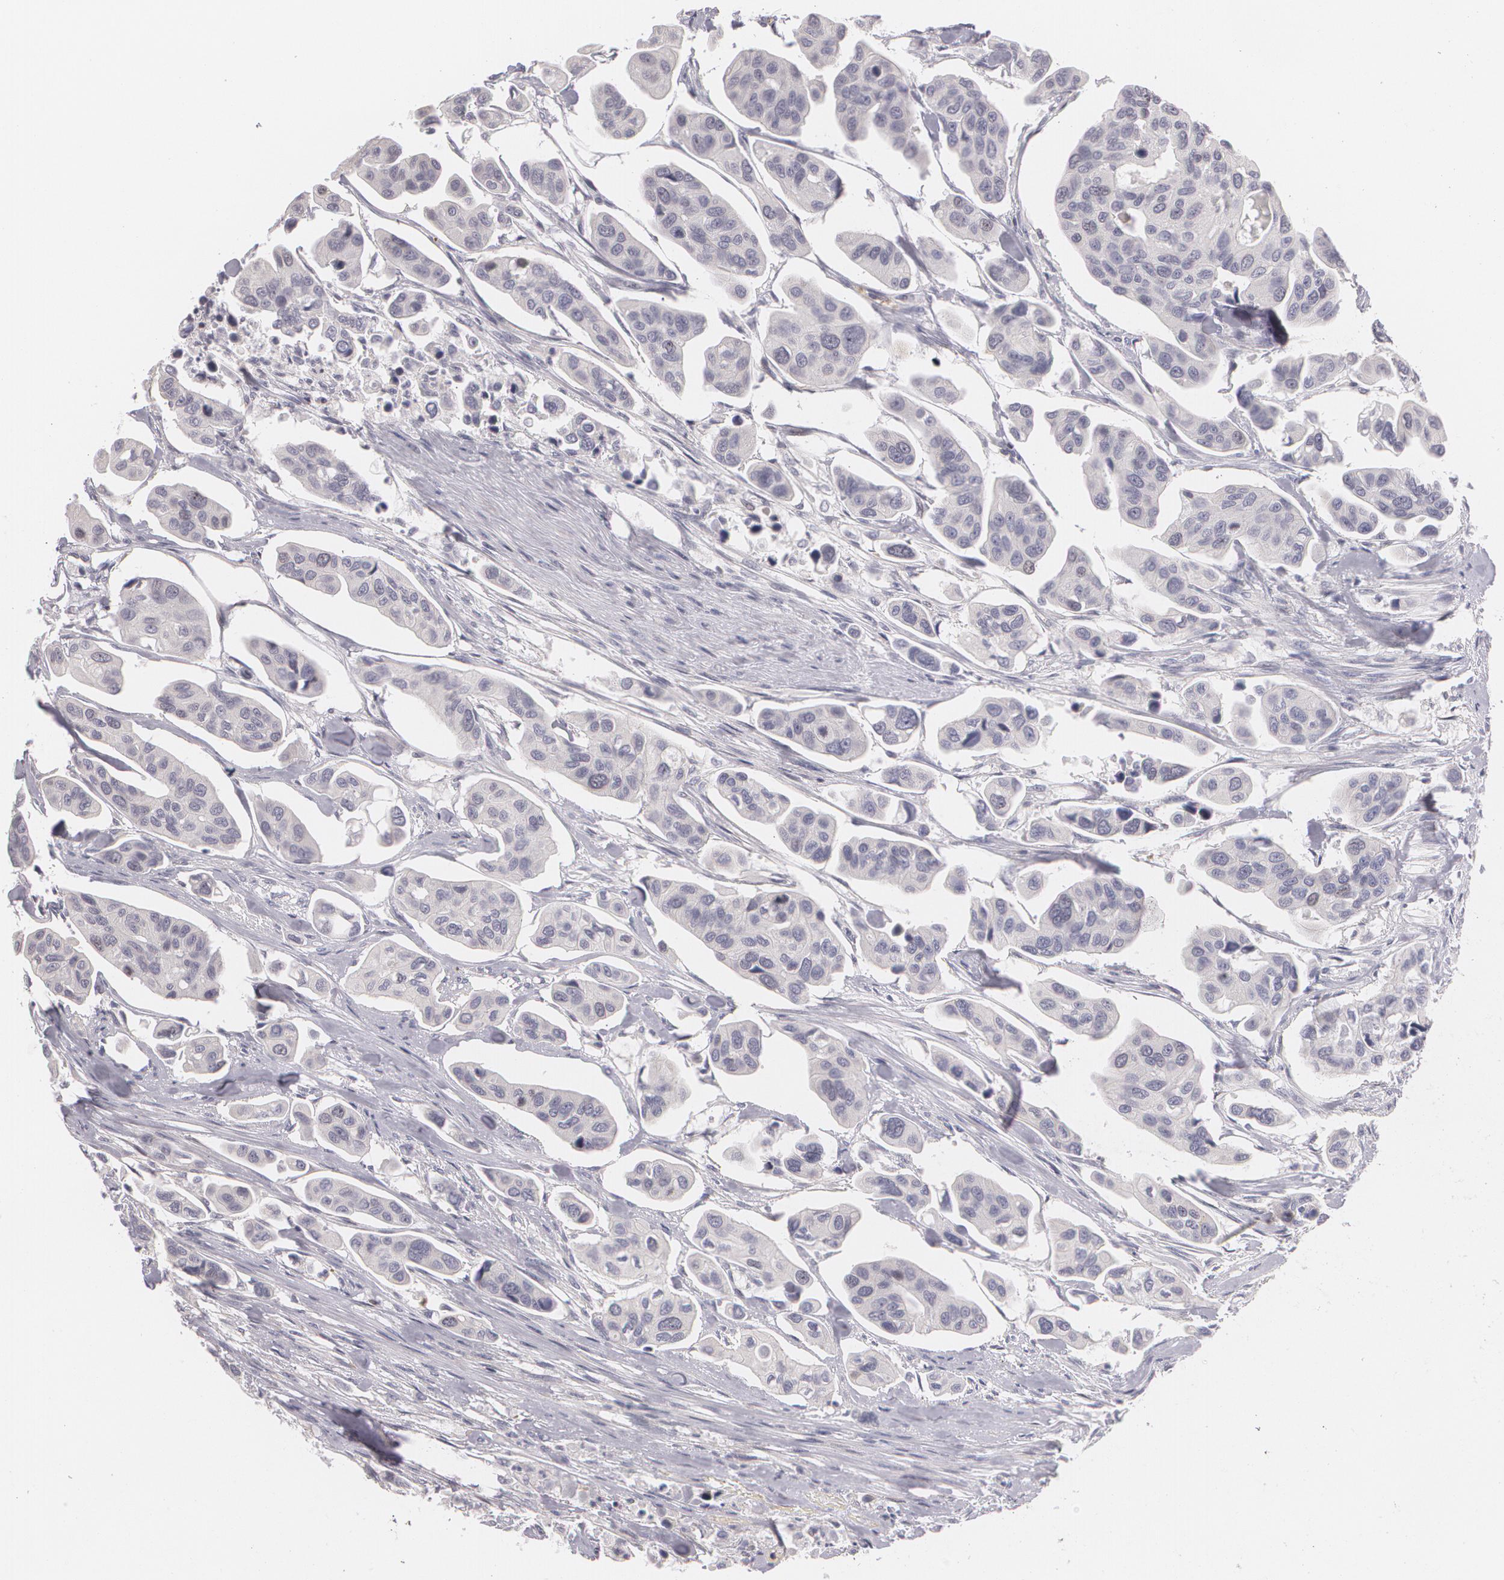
{"staining": {"intensity": "negative", "quantity": "none", "location": "none"}, "tissue": "urothelial cancer", "cell_type": "Tumor cells", "image_type": "cancer", "snomed": [{"axis": "morphology", "description": "Adenocarcinoma, NOS"}, {"axis": "topography", "description": "Urinary bladder"}], "caption": "A high-resolution image shows immunohistochemistry (IHC) staining of urothelial cancer, which displays no significant expression in tumor cells.", "gene": "ZBTB16", "patient": {"sex": "male", "age": 61}}